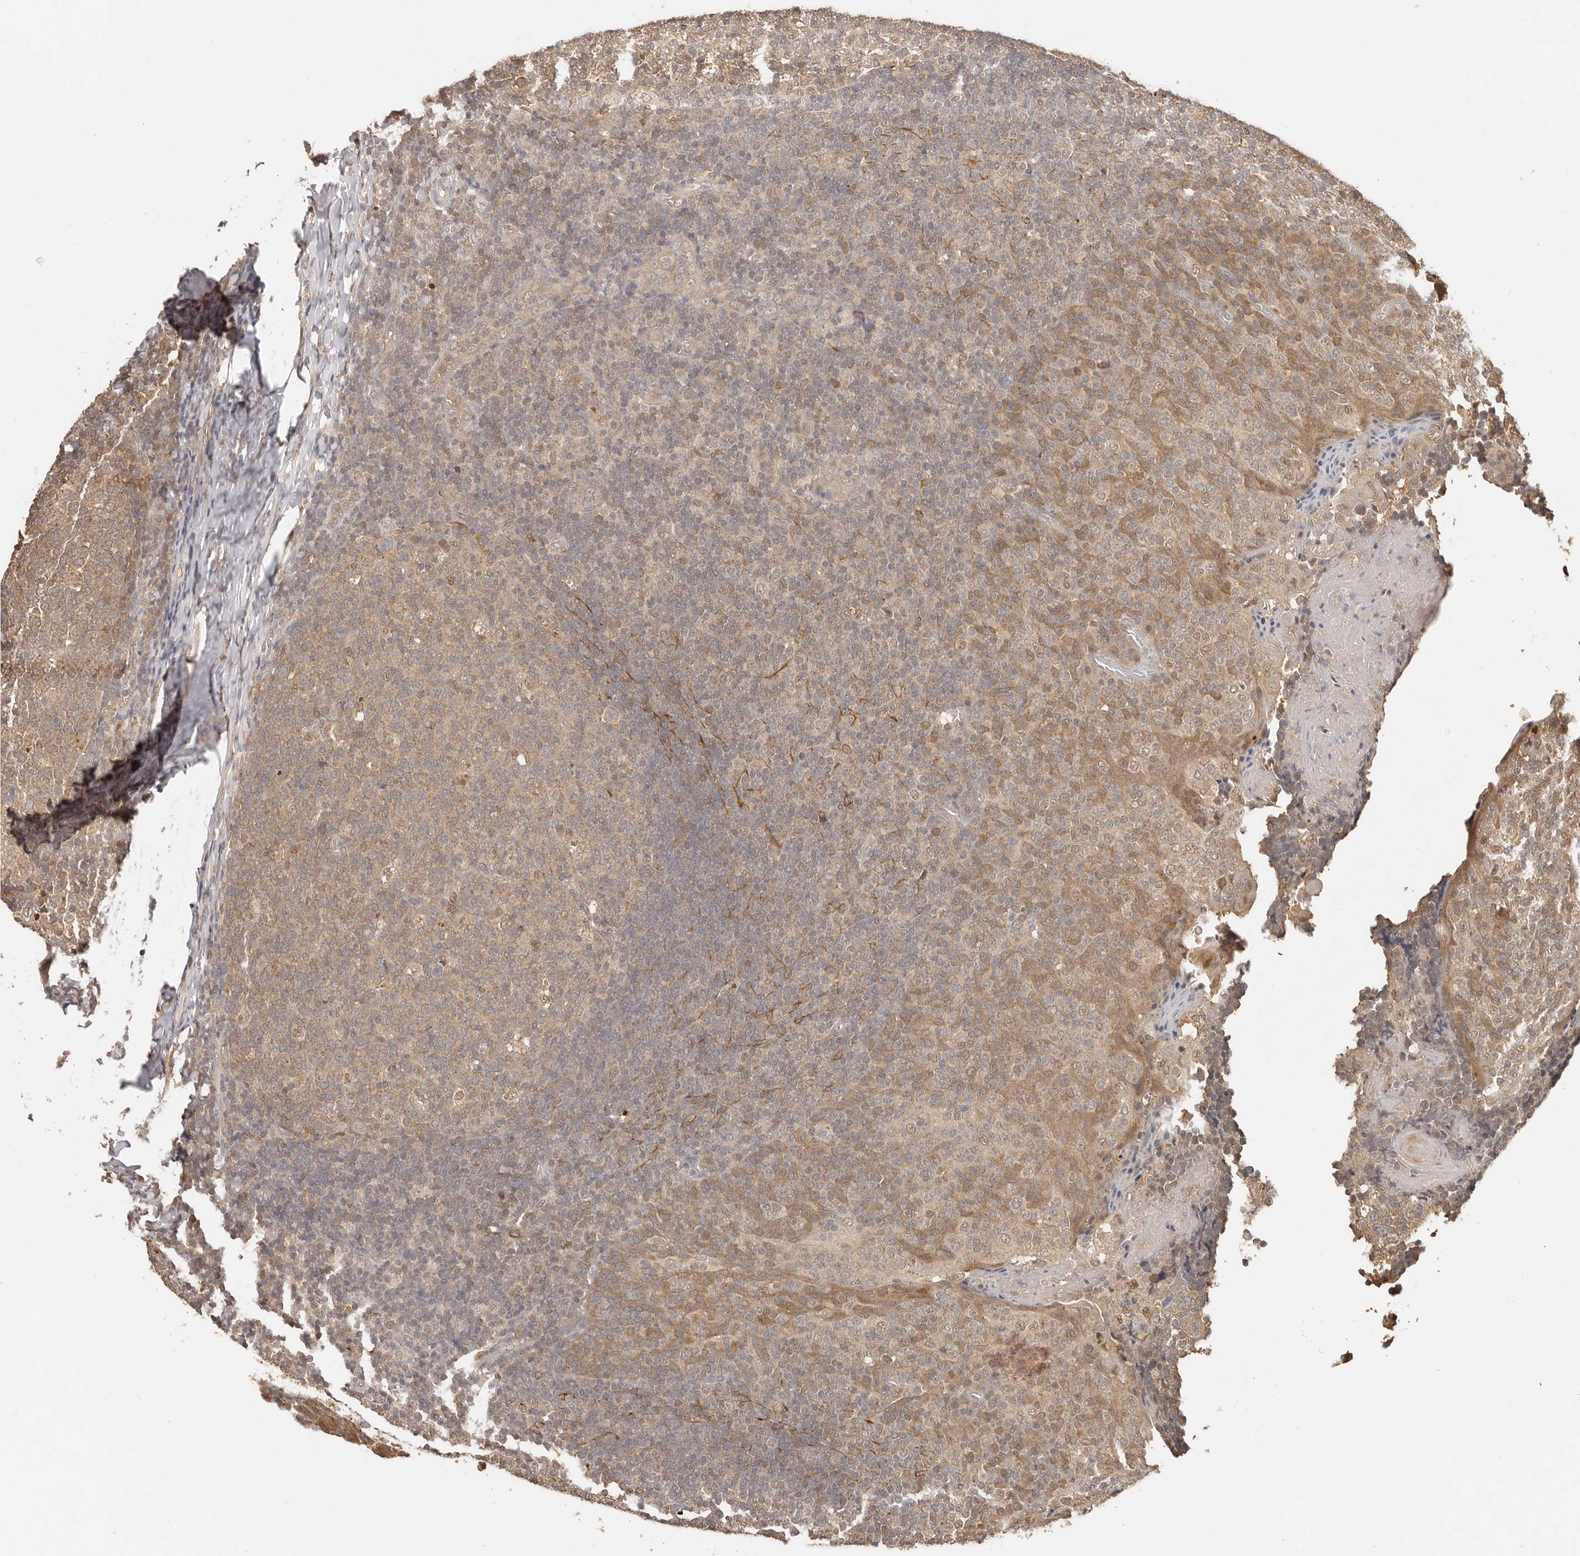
{"staining": {"intensity": "weak", "quantity": ">75%", "location": "cytoplasmic/membranous"}, "tissue": "tonsil", "cell_type": "Germinal center cells", "image_type": "normal", "snomed": [{"axis": "morphology", "description": "Normal tissue, NOS"}, {"axis": "topography", "description": "Tonsil"}], "caption": "Normal tonsil reveals weak cytoplasmic/membranous staining in about >75% of germinal center cells, visualized by immunohistochemistry. (brown staining indicates protein expression, while blue staining denotes nuclei).", "gene": "PSMA5", "patient": {"sex": "female", "age": 19}}